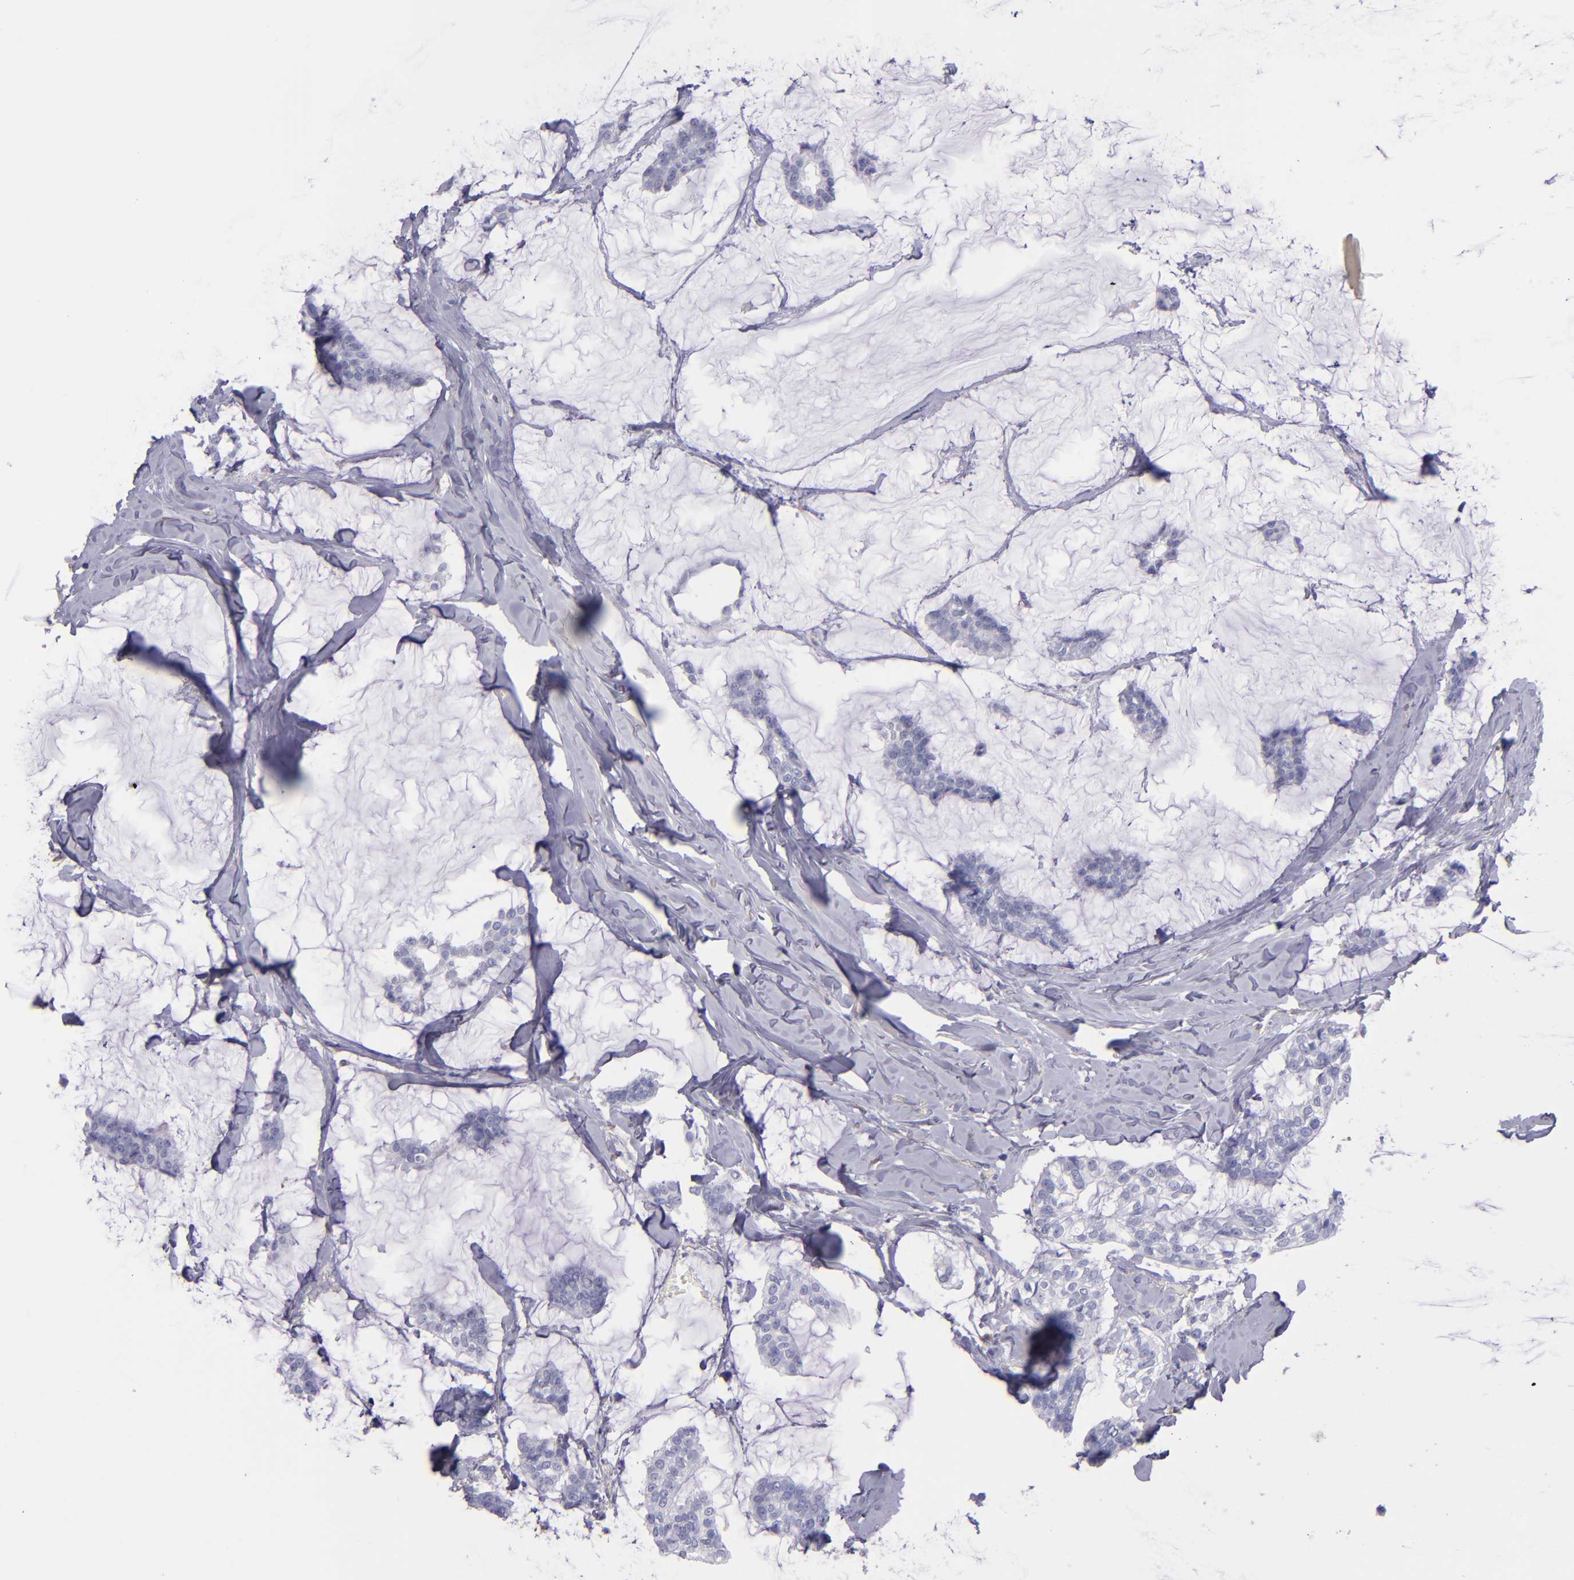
{"staining": {"intensity": "negative", "quantity": "none", "location": "none"}, "tissue": "breast cancer", "cell_type": "Tumor cells", "image_type": "cancer", "snomed": [{"axis": "morphology", "description": "Duct carcinoma"}, {"axis": "topography", "description": "Breast"}], "caption": "High power microscopy image of an immunohistochemistry (IHC) image of breast cancer (intraductal carcinoma), revealing no significant staining in tumor cells.", "gene": "TG", "patient": {"sex": "female", "age": 93}}